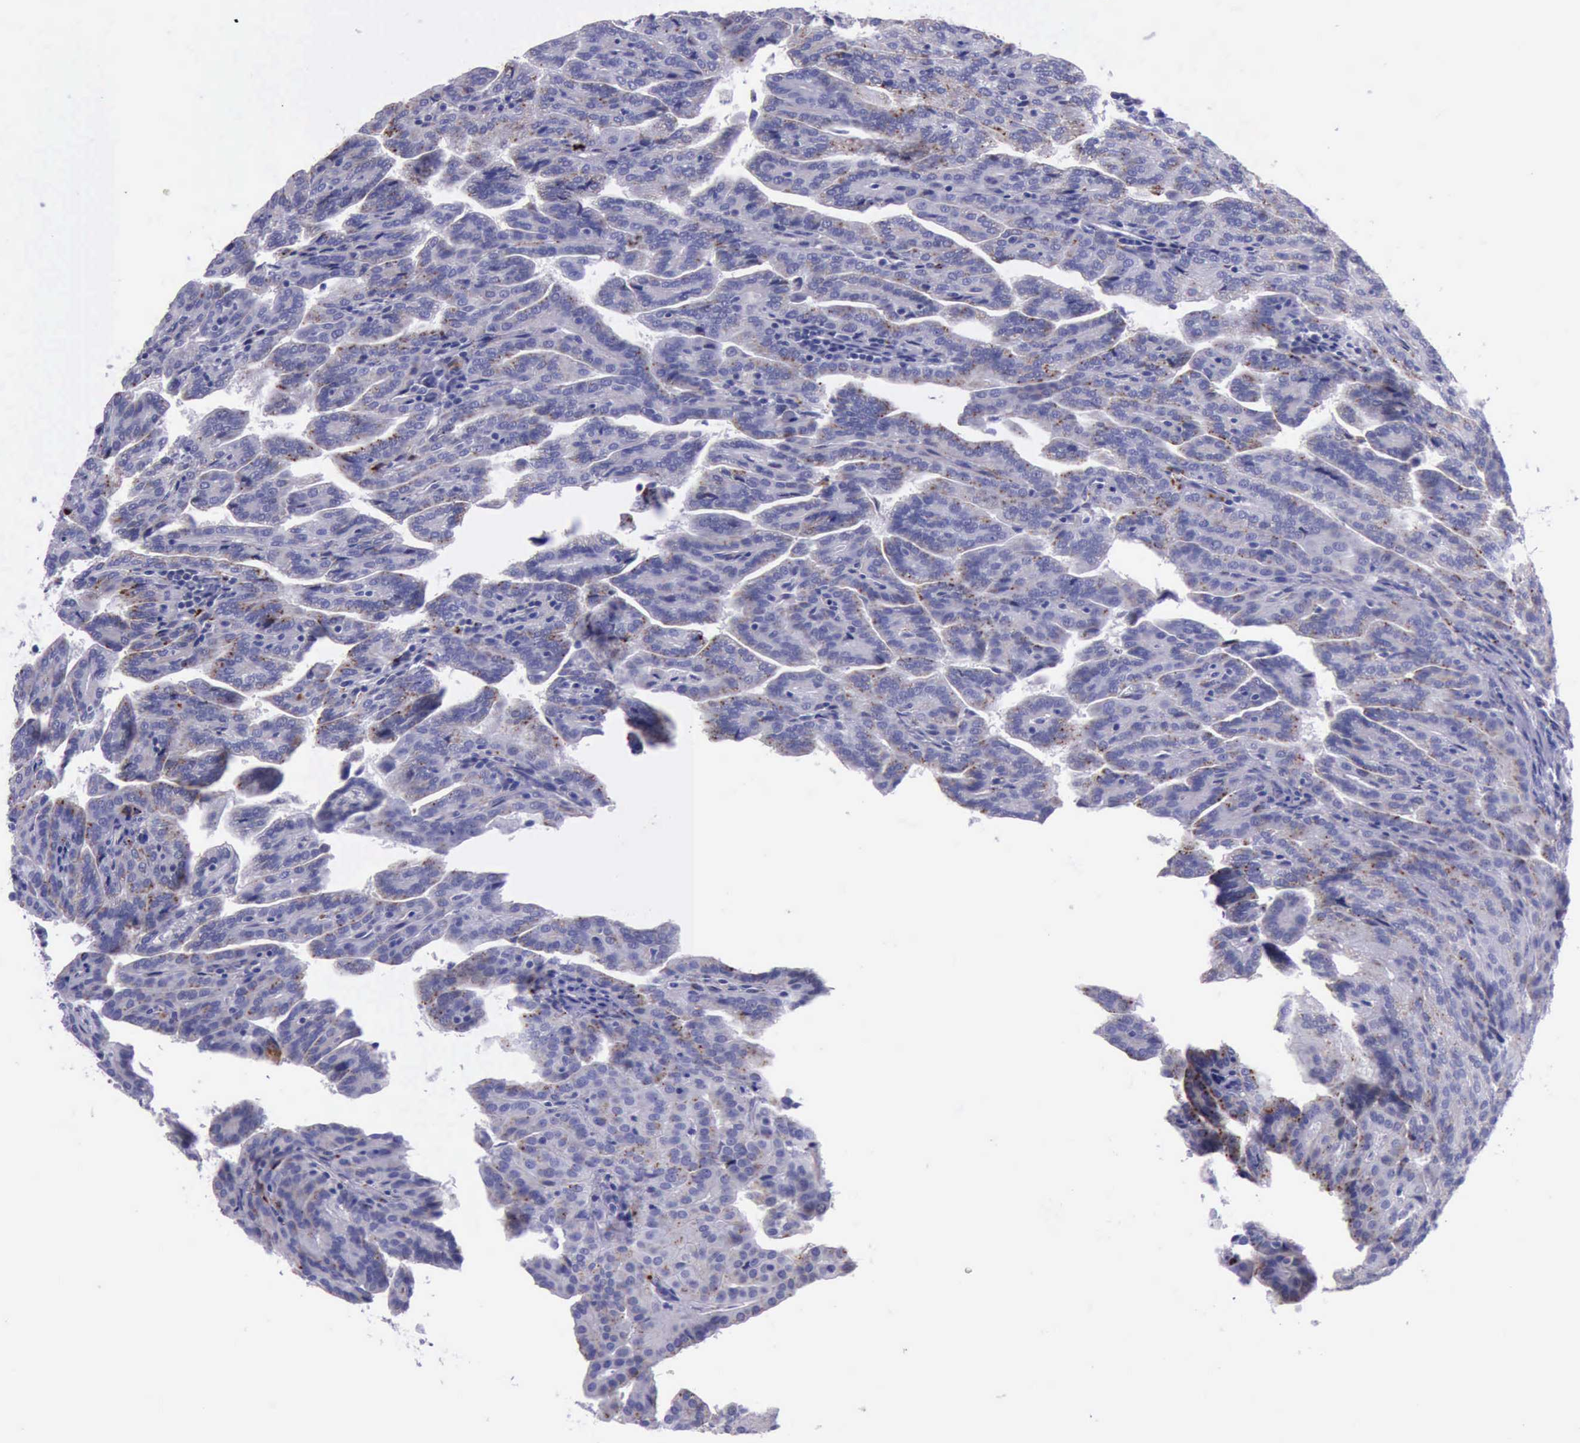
{"staining": {"intensity": "weak", "quantity": "<25%", "location": "cytoplasmic/membranous"}, "tissue": "renal cancer", "cell_type": "Tumor cells", "image_type": "cancer", "snomed": [{"axis": "morphology", "description": "Adenocarcinoma, NOS"}, {"axis": "topography", "description": "Kidney"}], "caption": "DAB immunohistochemical staining of human adenocarcinoma (renal) demonstrates no significant positivity in tumor cells.", "gene": "GLA", "patient": {"sex": "male", "age": 61}}